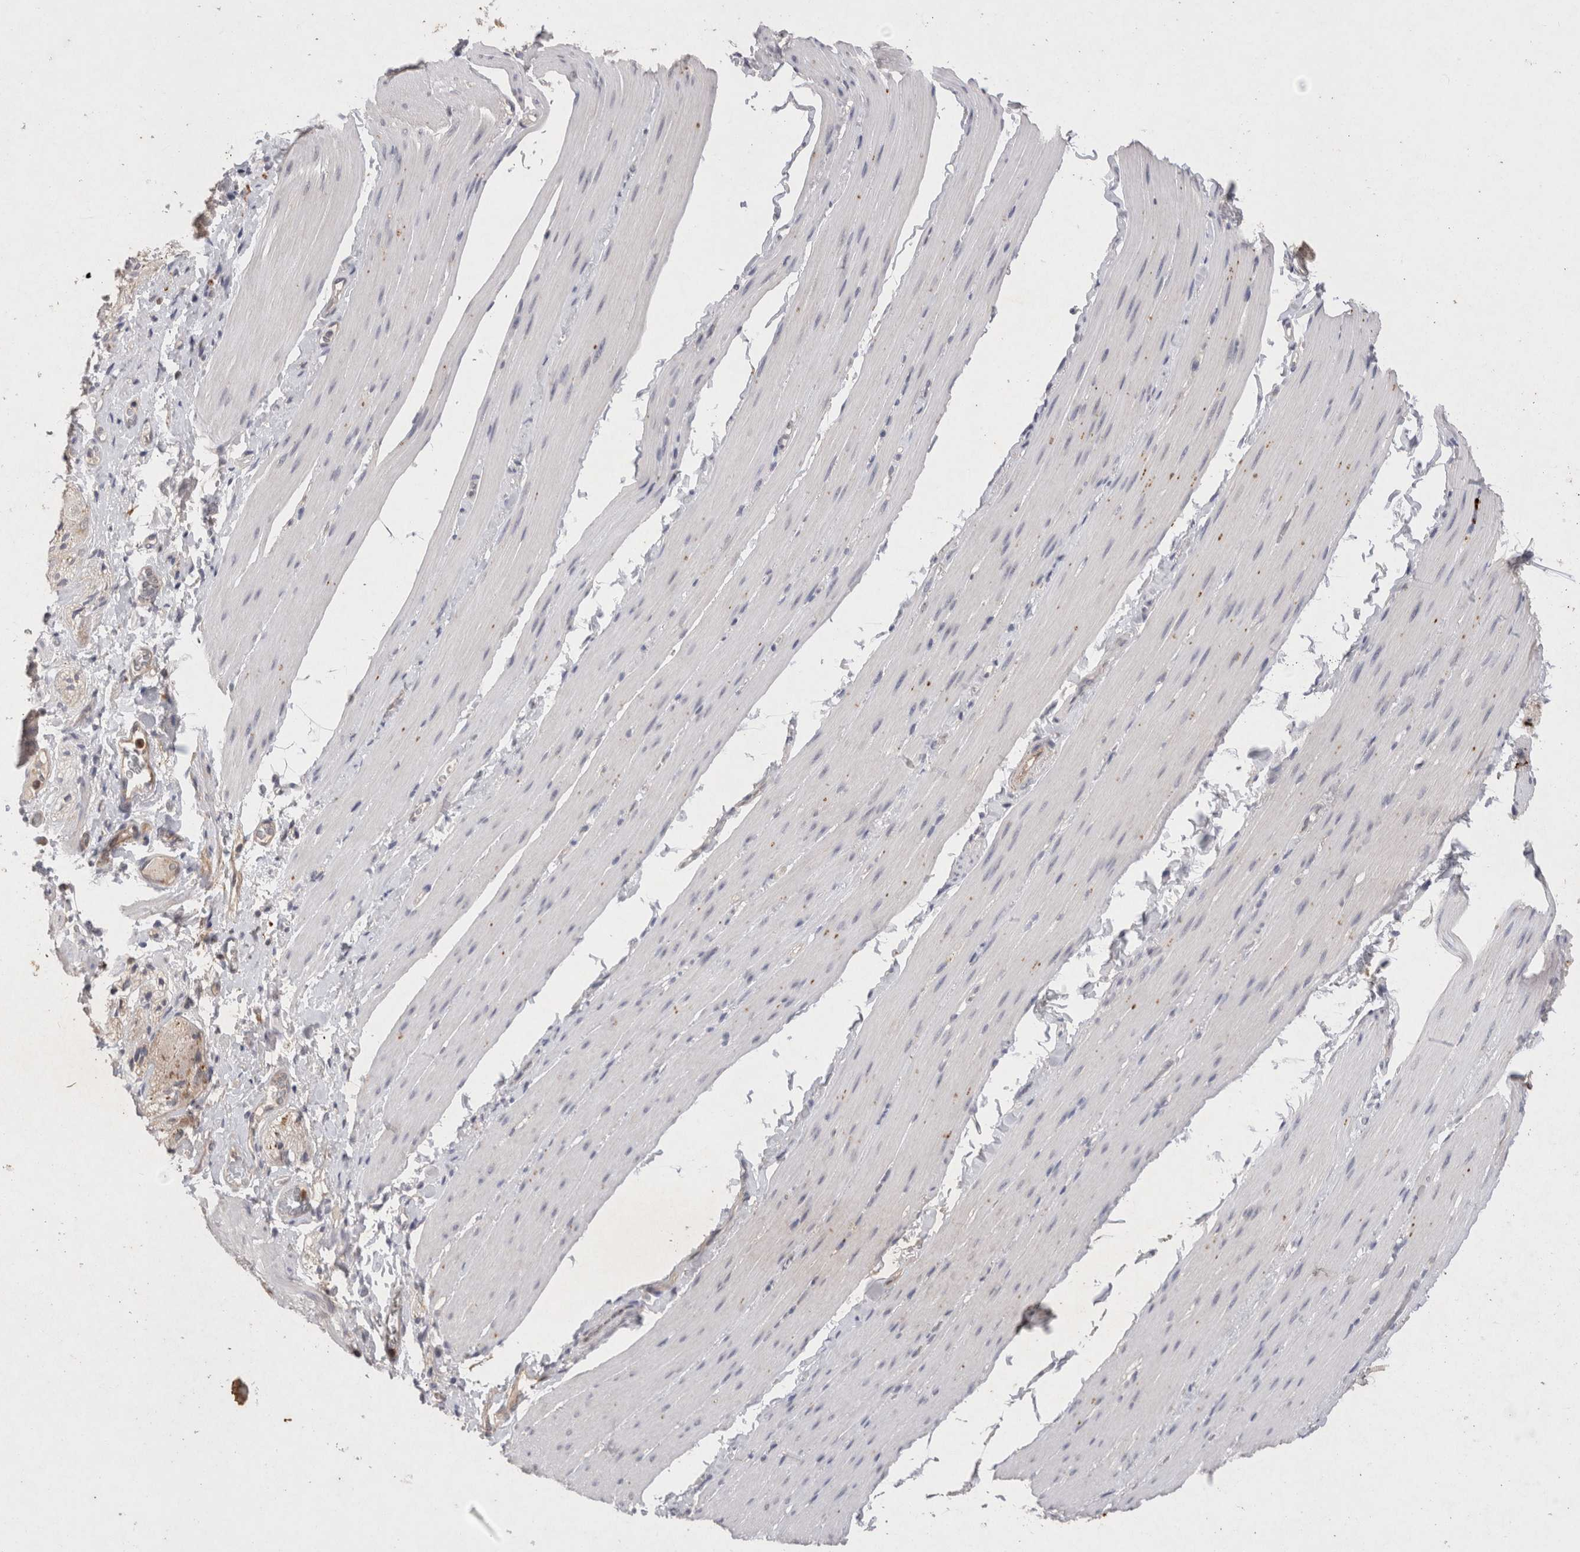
{"staining": {"intensity": "negative", "quantity": "none", "location": "none"}, "tissue": "smooth muscle", "cell_type": "Smooth muscle cells", "image_type": "normal", "snomed": [{"axis": "morphology", "description": "Normal tissue, NOS"}, {"axis": "topography", "description": "Smooth muscle"}, {"axis": "topography", "description": "Small intestine"}], "caption": "Immunohistochemistry of unremarkable human smooth muscle exhibits no staining in smooth muscle cells. (Stains: DAB immunohistochemistry with hematoxylin counter stain, Microscopy: brightfield microscopy at high magnification).", "gene": "RASSF3", "patient": {"sex": "female", "age": 84}}